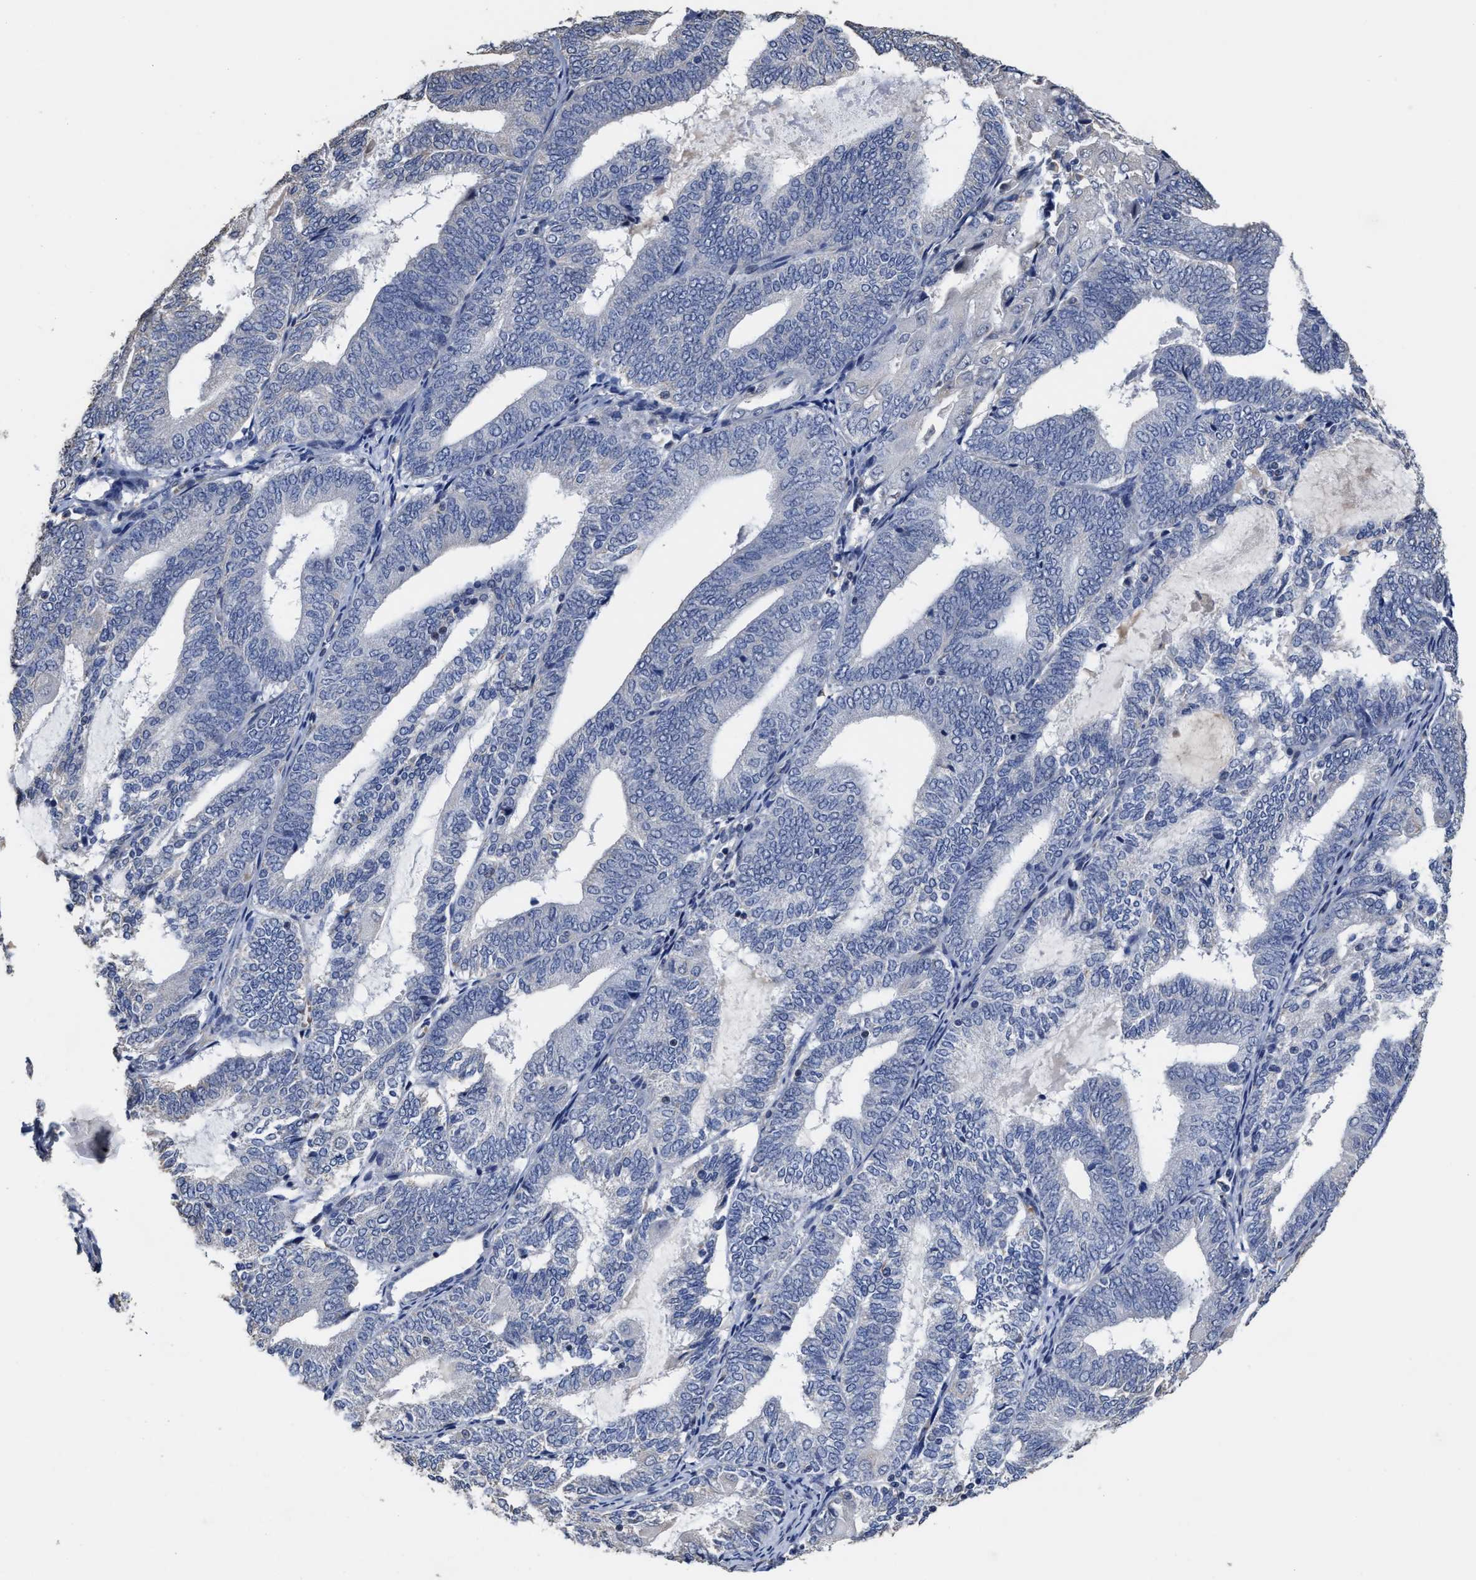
{"staining": {"intensity": "negative", "quantity": "none", "location": "none"}, "tissue": "endometrial cancer", "cell_type": "Tumor cells", "image_type": "cancer", "snomed": [{"axis": "morphology", "description": "Adenocarcinoma, NOS"}, {"axis": "topography", "description": "Endometrium"}], "caption": "Tumor cells are negative for brown protein staining in endometrial cancer (adenocarcinoma).", "gene": "ZFAT", "patient": {"sex": "female", "age": 81}}